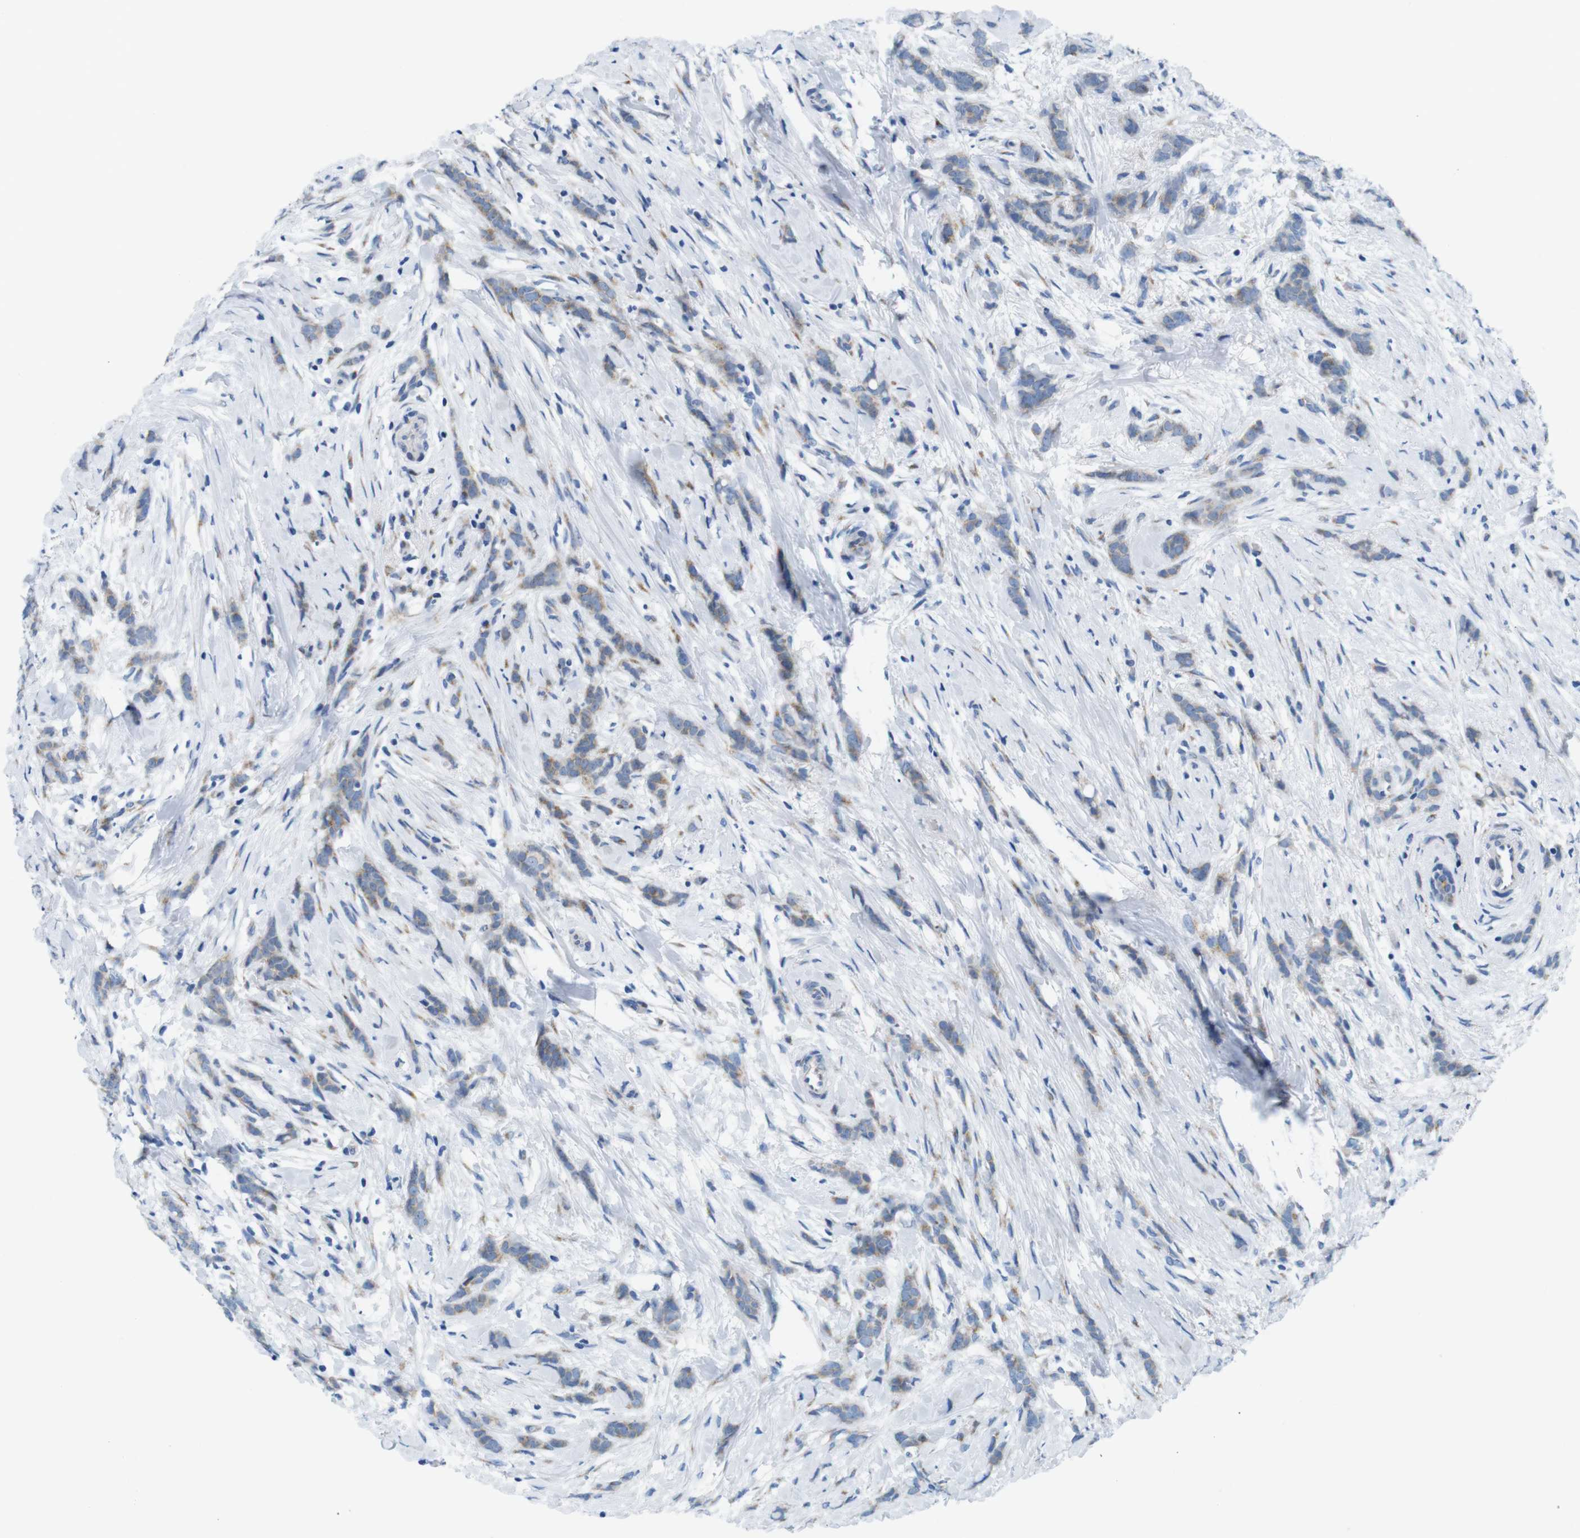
{"staining": {"intensity": "weak", "quantity": ">75%", "location": "cytoplasmic/membranous"}, "tissue": "breast cancer", "cell_type": "Tumor cells", "image_type": "cancer", "snomed": [{"axis": "morphology", "description": "Lobular carcinoma, in situ"}, {"axis": "morphology", "description": "Lobular carcinoma"}, {"axis": "topography", "description": "Breast"}], "caption": "Immunohistochemistry (IHC) of human breast cancer displays low levels of weak cytoplasmic/membranous expression in approximately >75% of tumor cells. The staining is performed using DAB brown chromogen to label protein expression. The nuclei are counter-stained blue using hematoxylin.", "gene": "GOLGA2", "patient": {"sex": "female", "age": 41}}